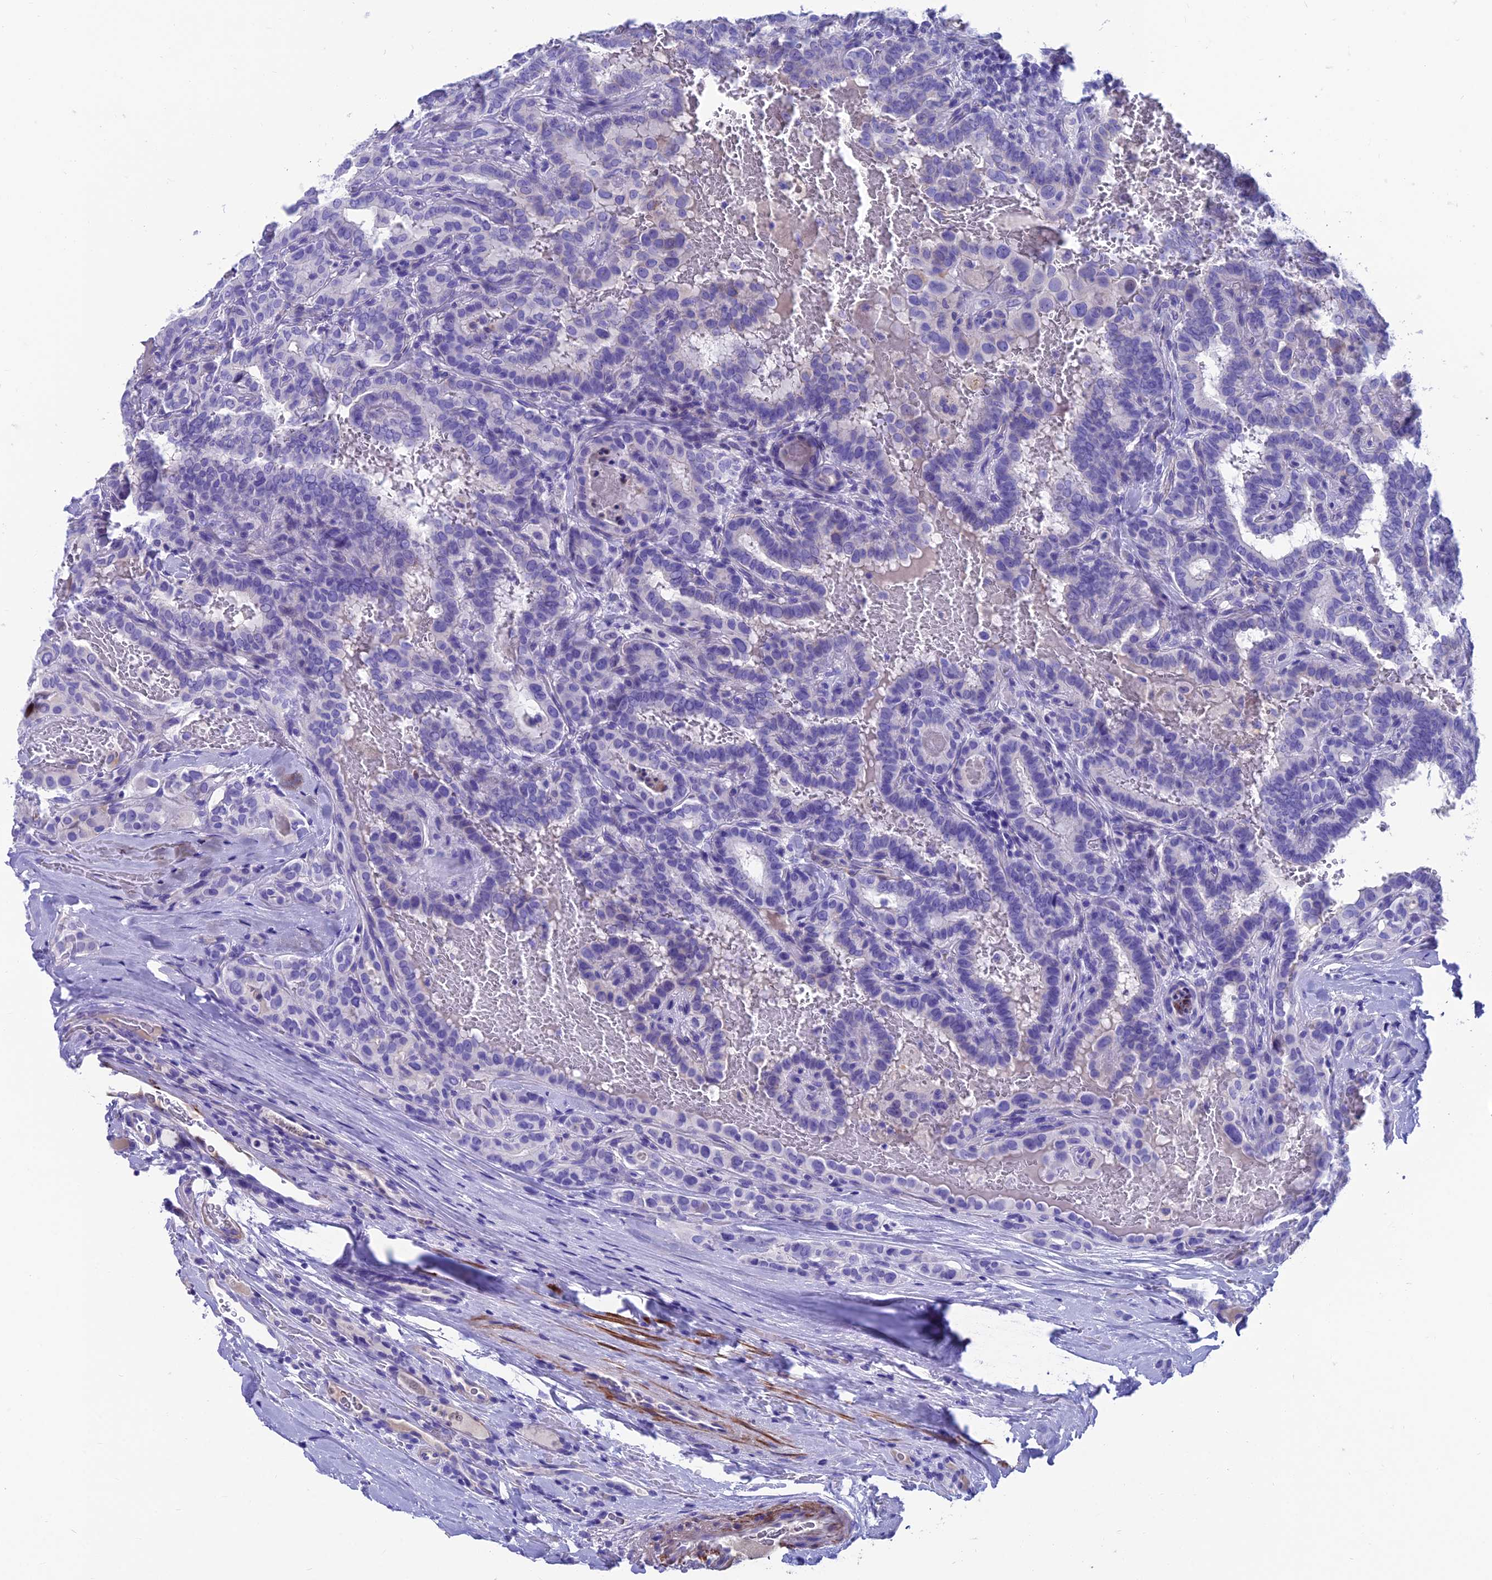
{"staining": {"intensity": "negative", "quantity": "none", "location": "none"}, "tissue": "thyroid cancer", "cell_type": "Tumor cells", "image_type": "cancer", "snomed": [{"axis": "morphology", "description": "Papillary adenocarcinoma, NOS"}, {"axis": "topography", "description": "Thyroid gland"}], "caption": "Immunohistochemical staining of thyroid cancer (papillary adenocarcinoma) reveals no significant positivity in tumor cells.", "gene": "GNG11", "patient": {"sex": "female", "age": 72}}